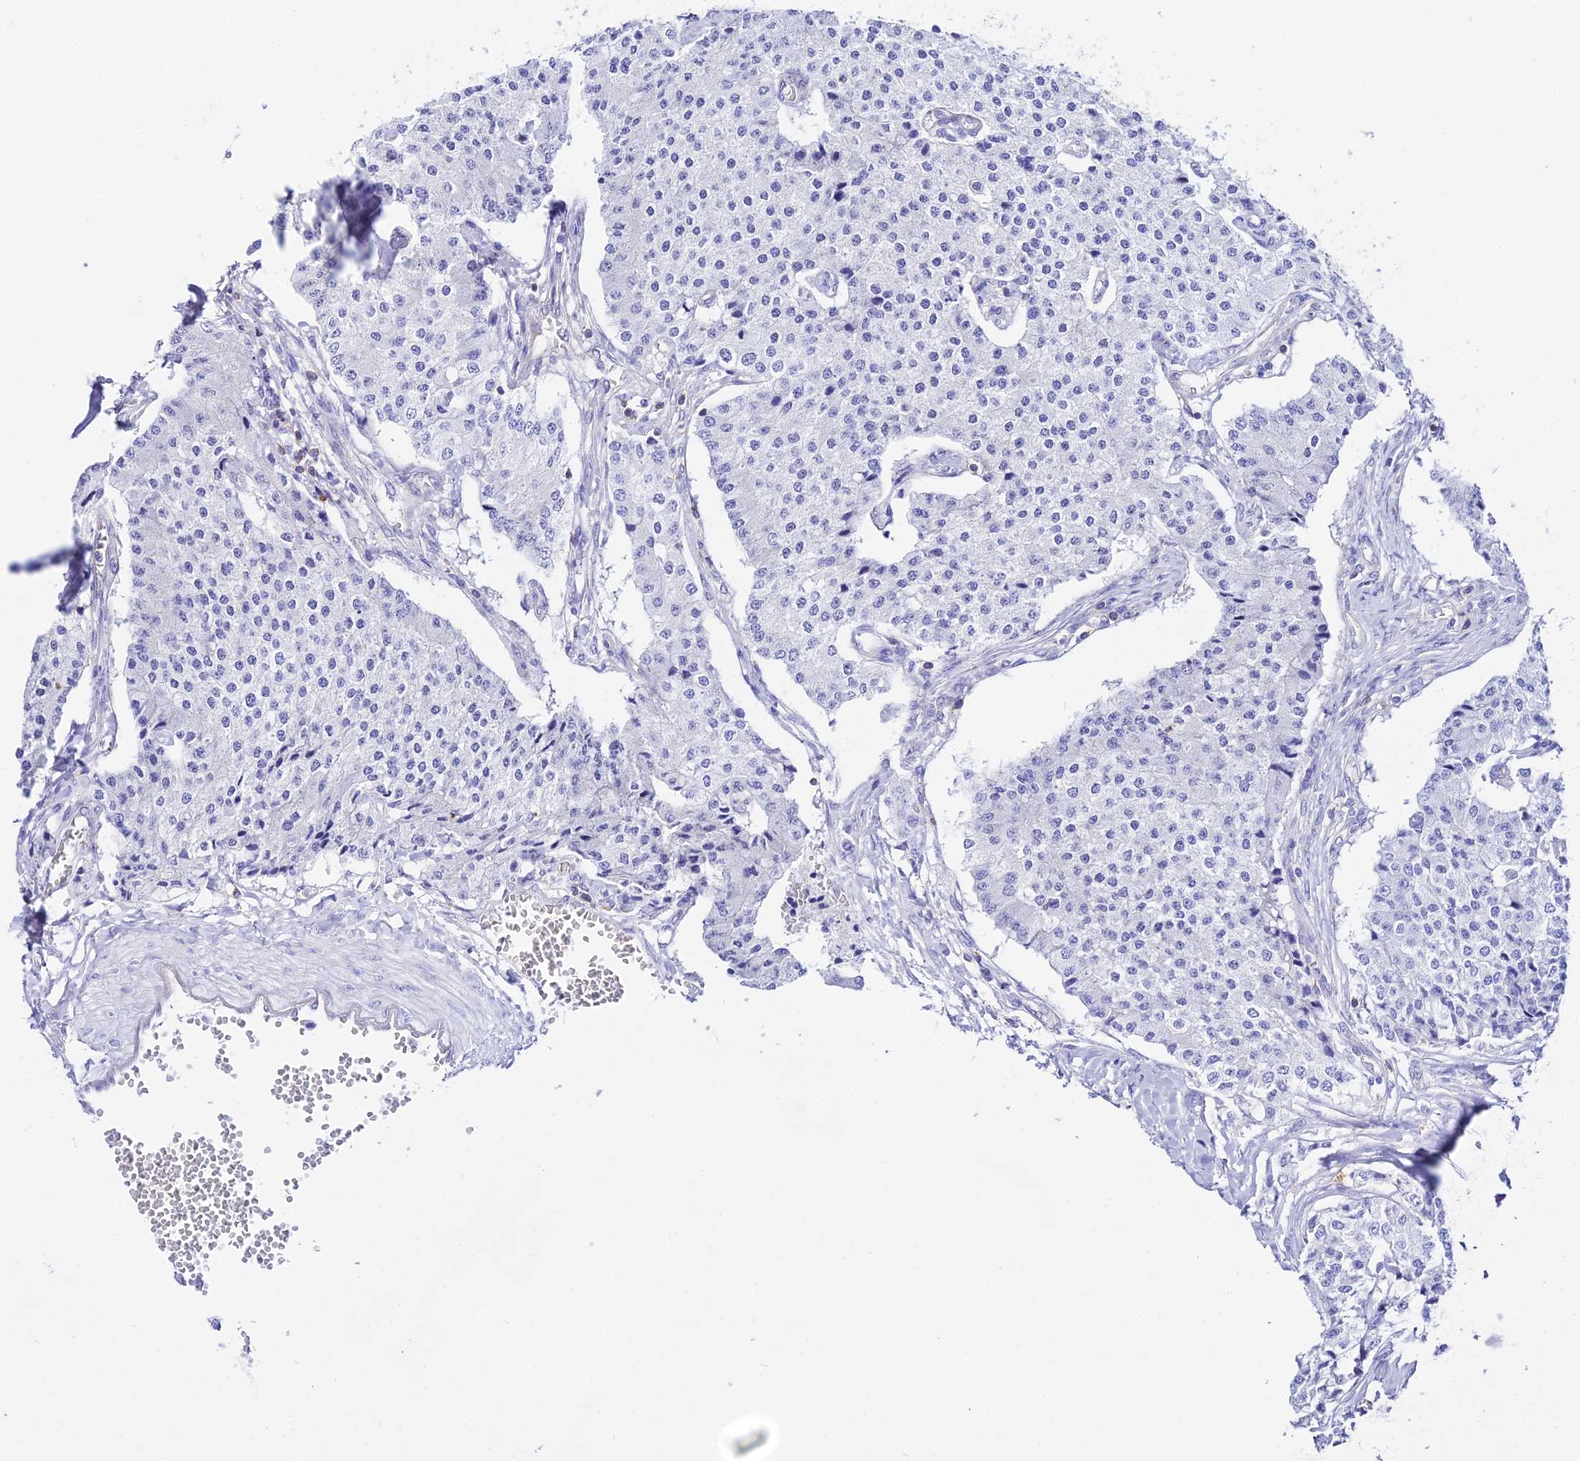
{"staining": {"intensity": "negative", "quantity": "none", "location": "none"}, "tissue": "carcinoid", "cell_type": "Tumor cells", "image_type": "cancer", "snomed": [{"axis": "morphology", "description": "Carcinoid, malignant, NOS"}, {"axis": "topography", "description": "Colon"}], "caption": "Immunohistochemistry (IHC) of human malignant carcinoid exhibits no staining in tumor cells. (DAB (3,3'-diaminobenzidine) immunohistochemistry, high magnification).", "gene": "S100A16", "patient": {"sex": "female", "age": 52}}